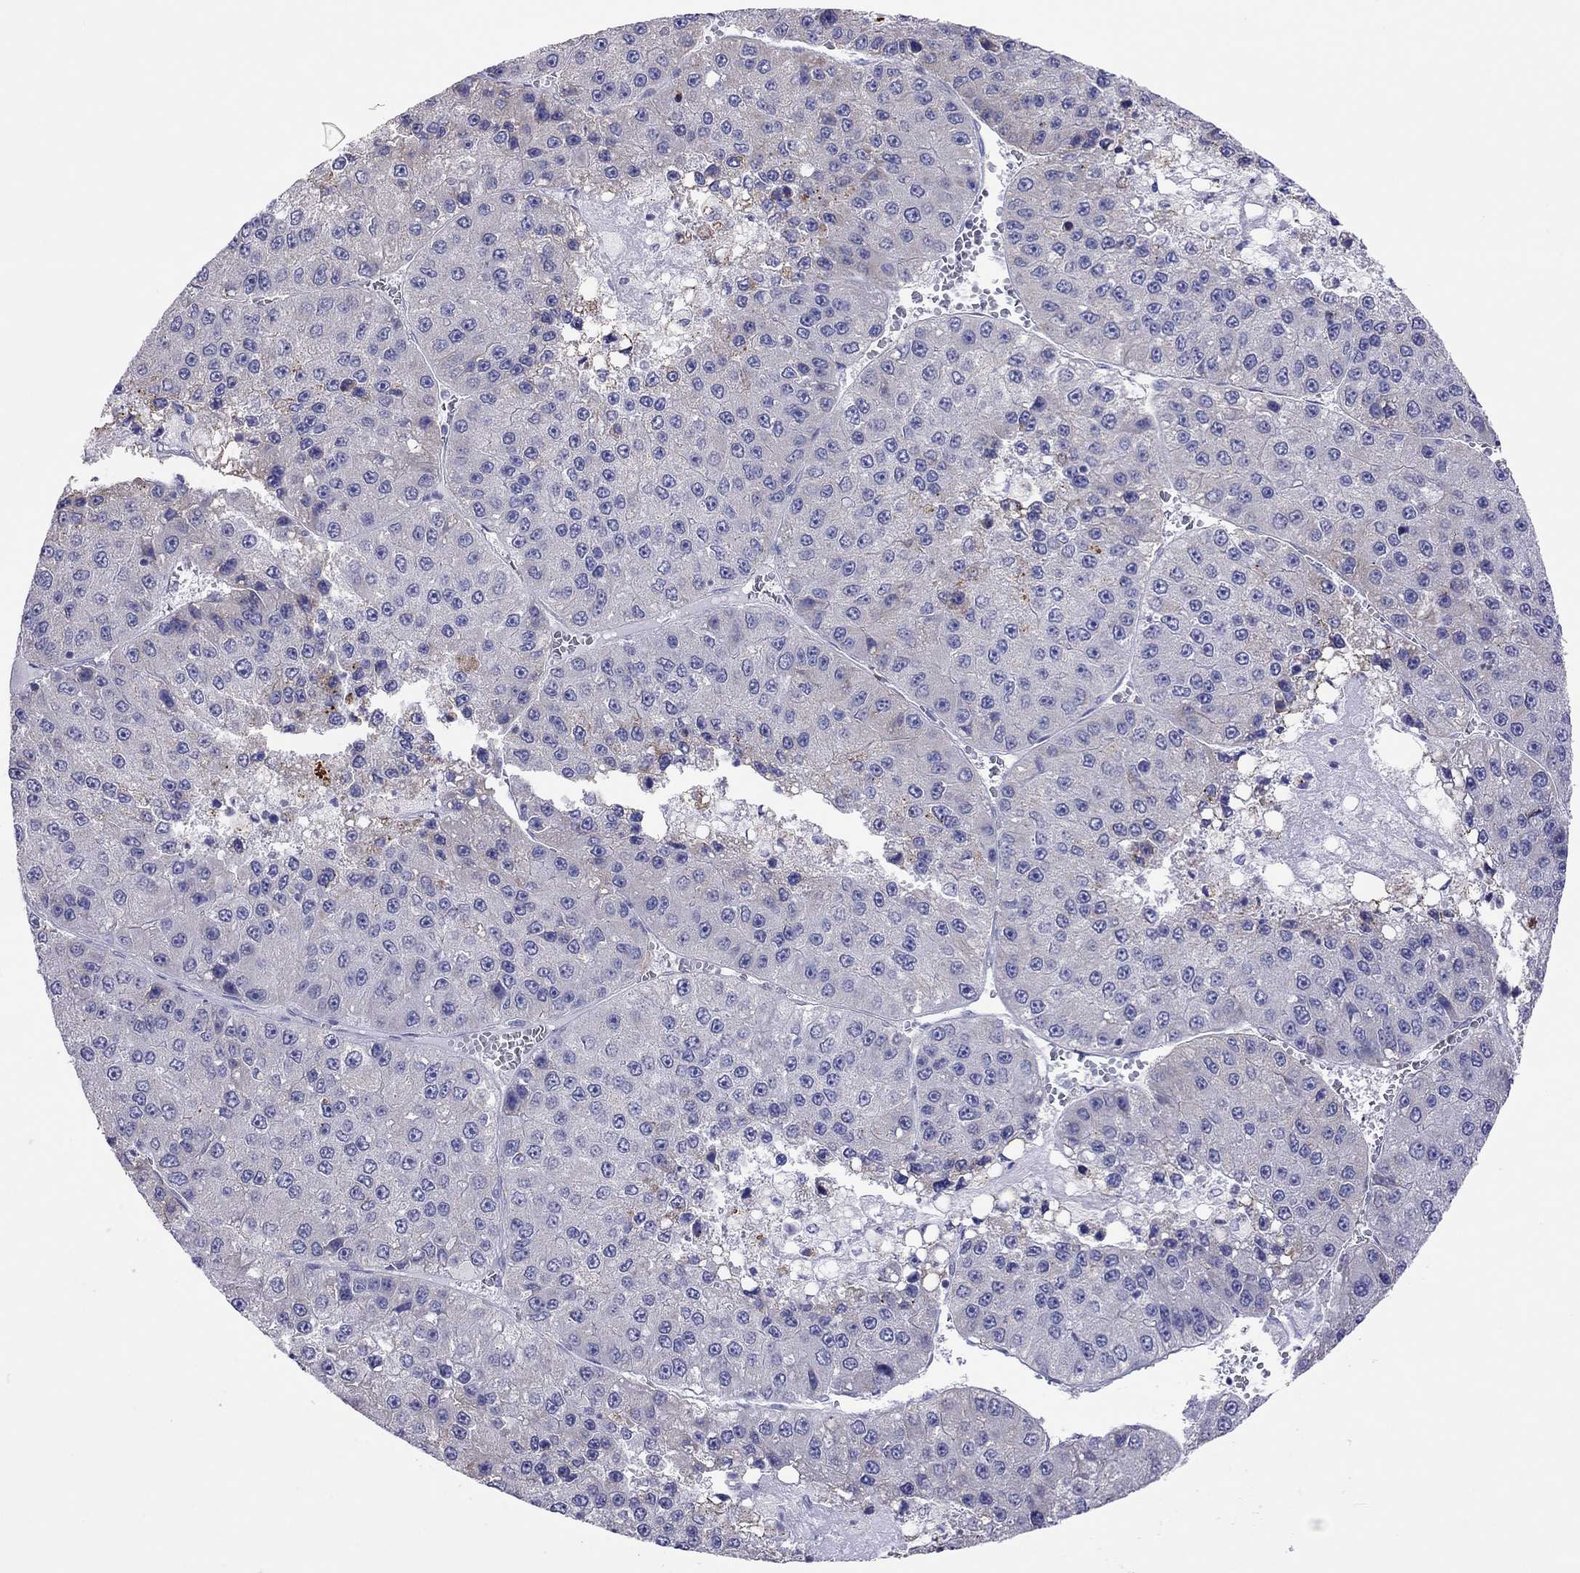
{"staining": {"intensity": "negative", "quantity": "none", "location": "none"}, "tissue": "liver cancer", "cell_type": "Tumor cells", "image_type": "cancer", "snomed": [{"axis": "morphology", "description": "Carcinoma, Hepatocellular, NOS"}, {"axis": "topography", "description": "Liver"}], "caption": "High power microscopy histopathology image of an immunohistochemistry (IHC) histopathology image of liver cancer, revealing no significant expression in tumor cells.", "gene": "COL9A1", "patient": {"sex": "female", "age": 73}}